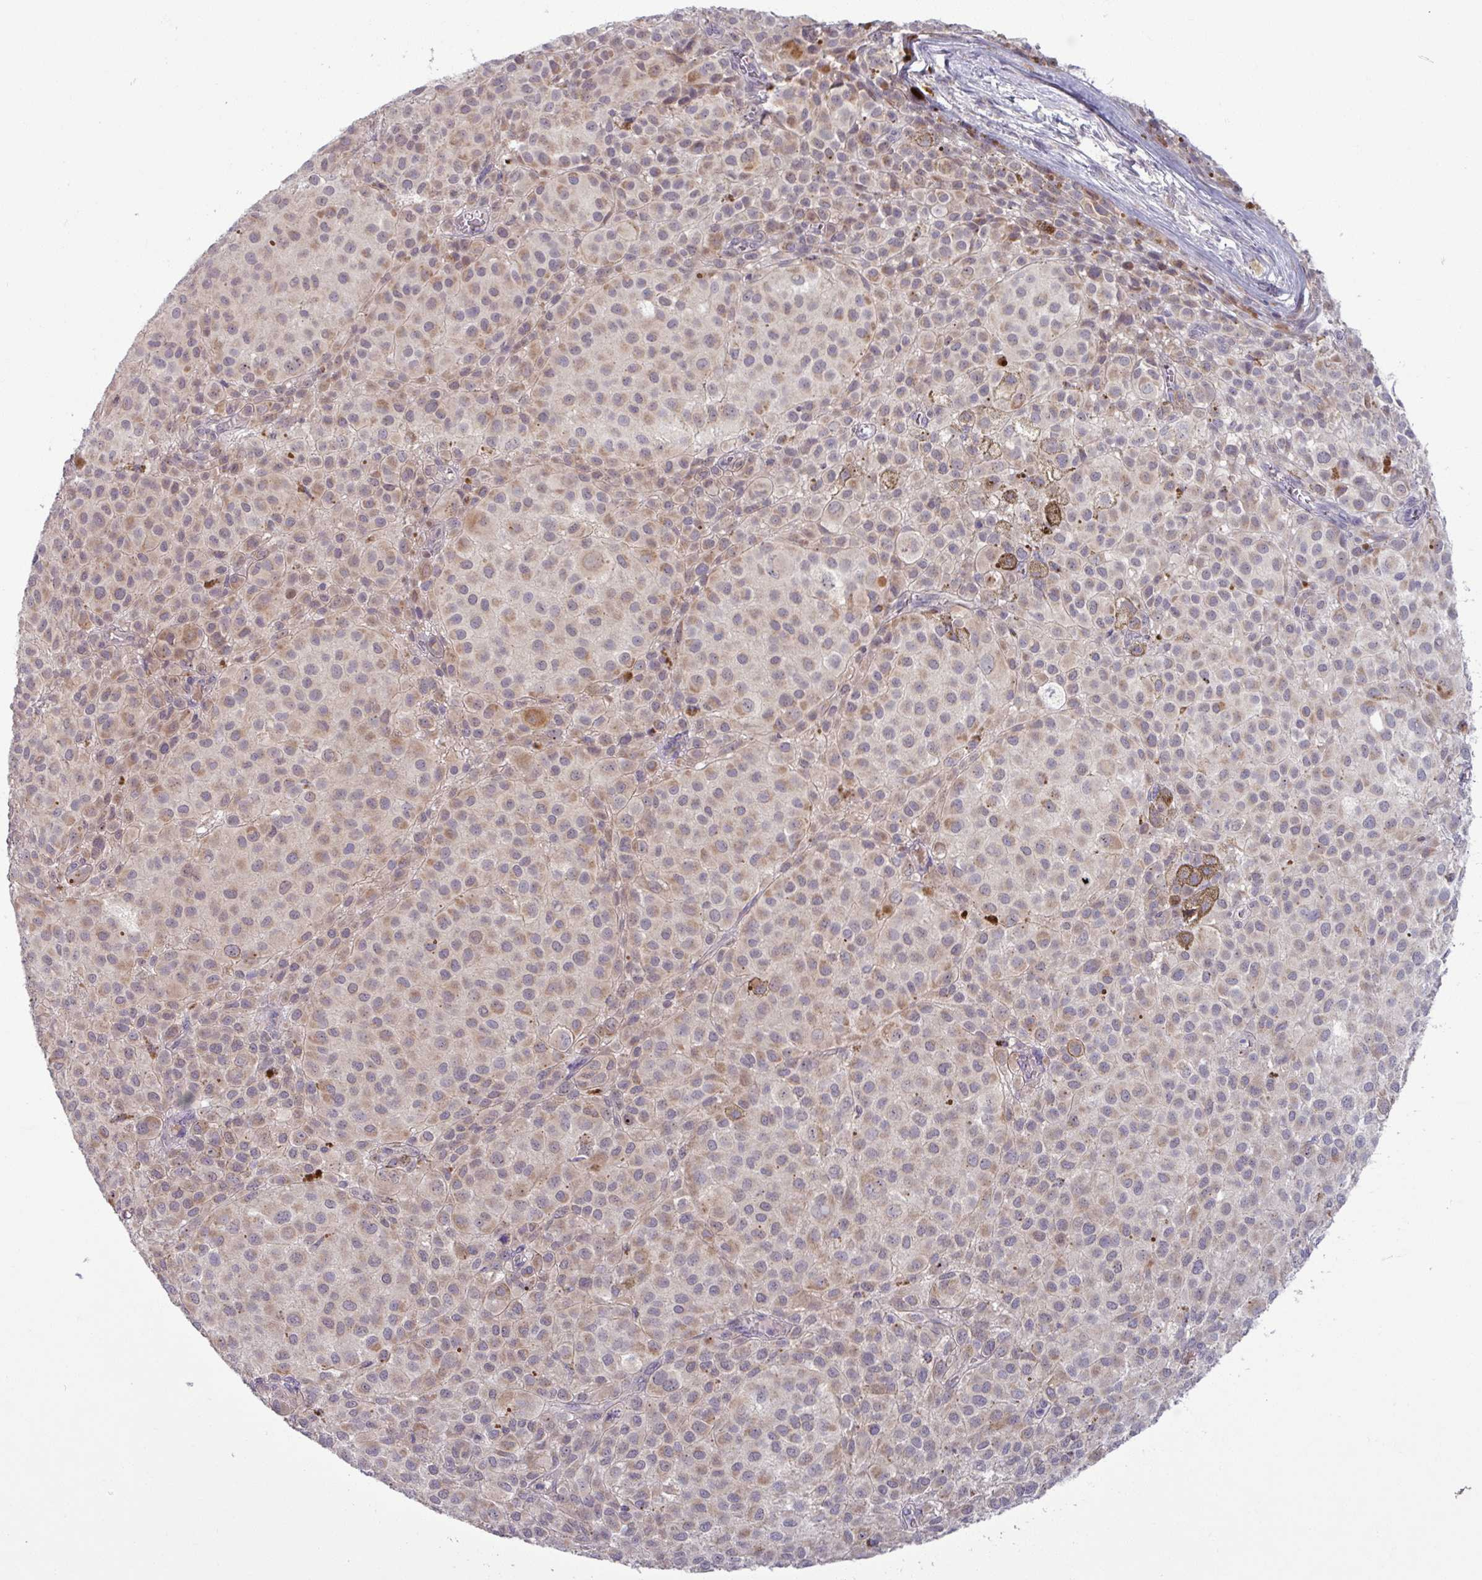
{"staining": {"intensity": "weak", "quantity": ">75%", "location": "cytoplasmic/membranous,nuclear"}, "tissue": "melanoma", "cell_type": "Tumor cells", "image_type": "cancer", "snomed": [{"axis": "morphology", "description": "Malignant melanoma, NOS"}, {"axis": "topography", "description": "Skin"}], "caption": "Melanoma stained with DAB IHC shows low levels of weak cytoplasmic/membranous and nuclear positivity in approximately >75% of tumor cells.", "gene": "OGFOD3", "patient": {"sex": "male", "age": 64}}